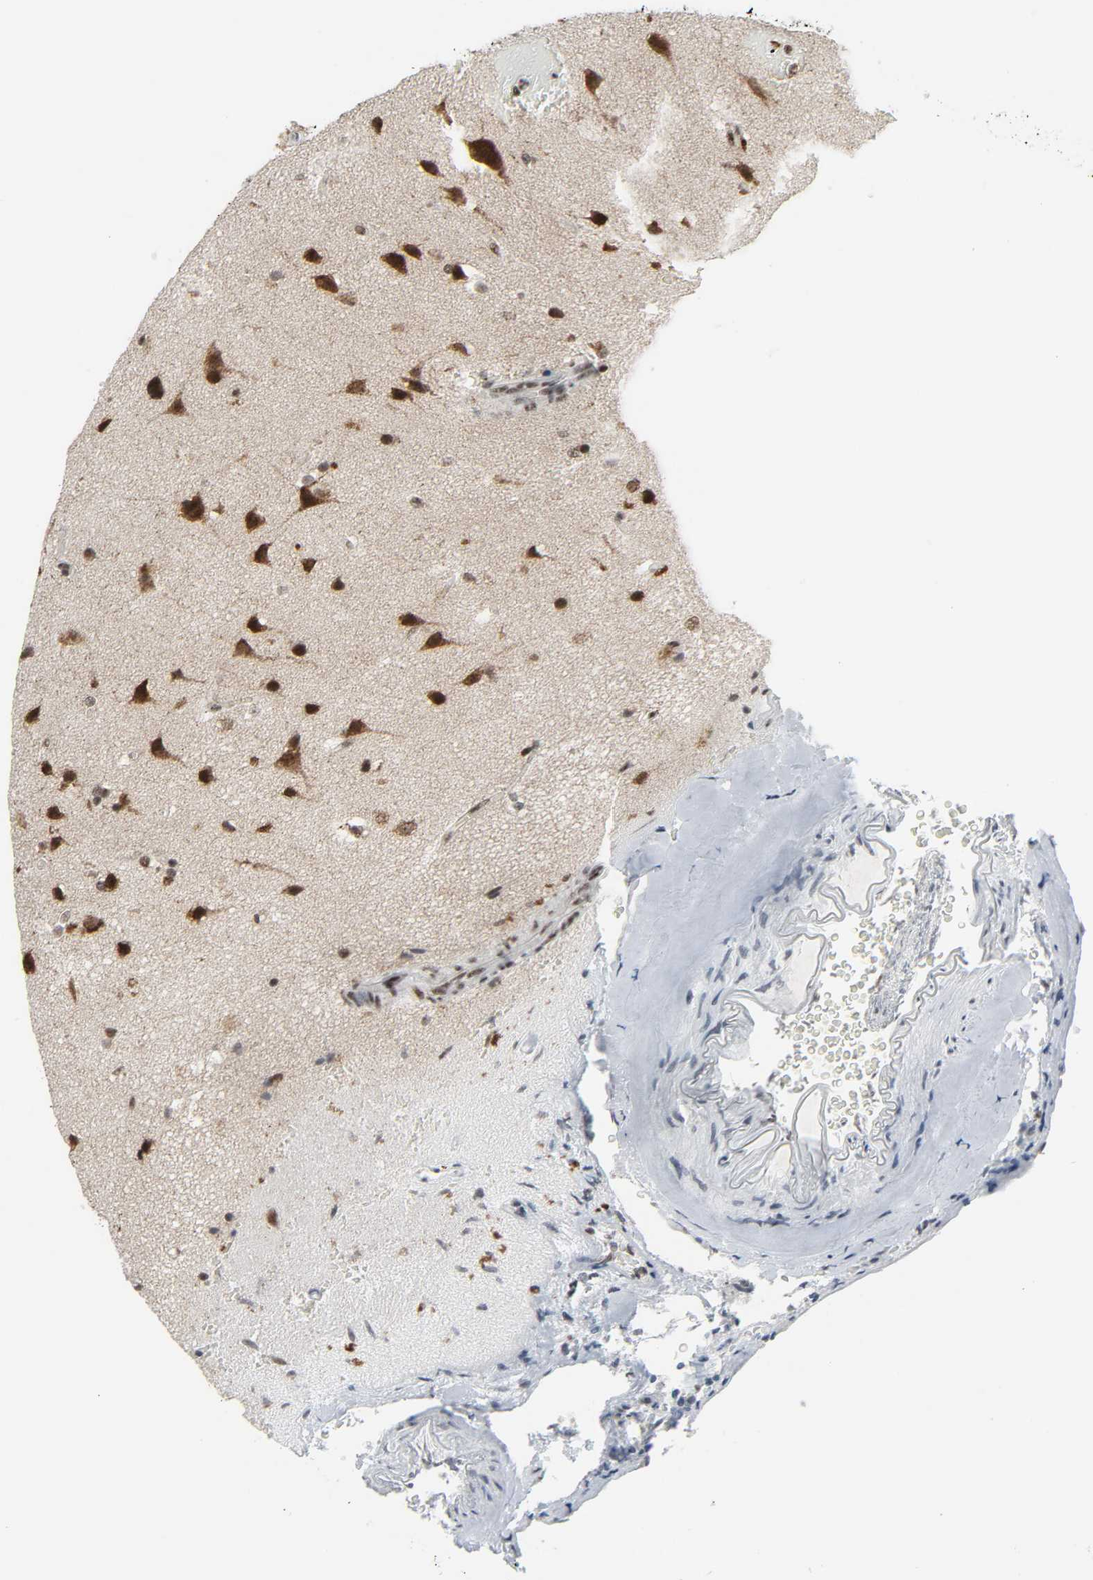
{"staining": {"intensity": "strong", "quantity": ">75%", "location": "nuclear"}, "tissue": "glioma", "cell_type": "Tumor cells", "image_type": "cancer", "snomed": [{"axis": "morphology", "description": "Glioma, malignant, Low grade"}, {"axis": "topography", "description": "Cerebral cortex"}], "caption": "IHC of human glioma exhibits high levels of strong nuclear positivity in approximately >75% of tumor cells. (IHC, brightfield microscopy, high magnification).", "gene": "CDK7", "patient": {"sex": "female", "age": 47}}